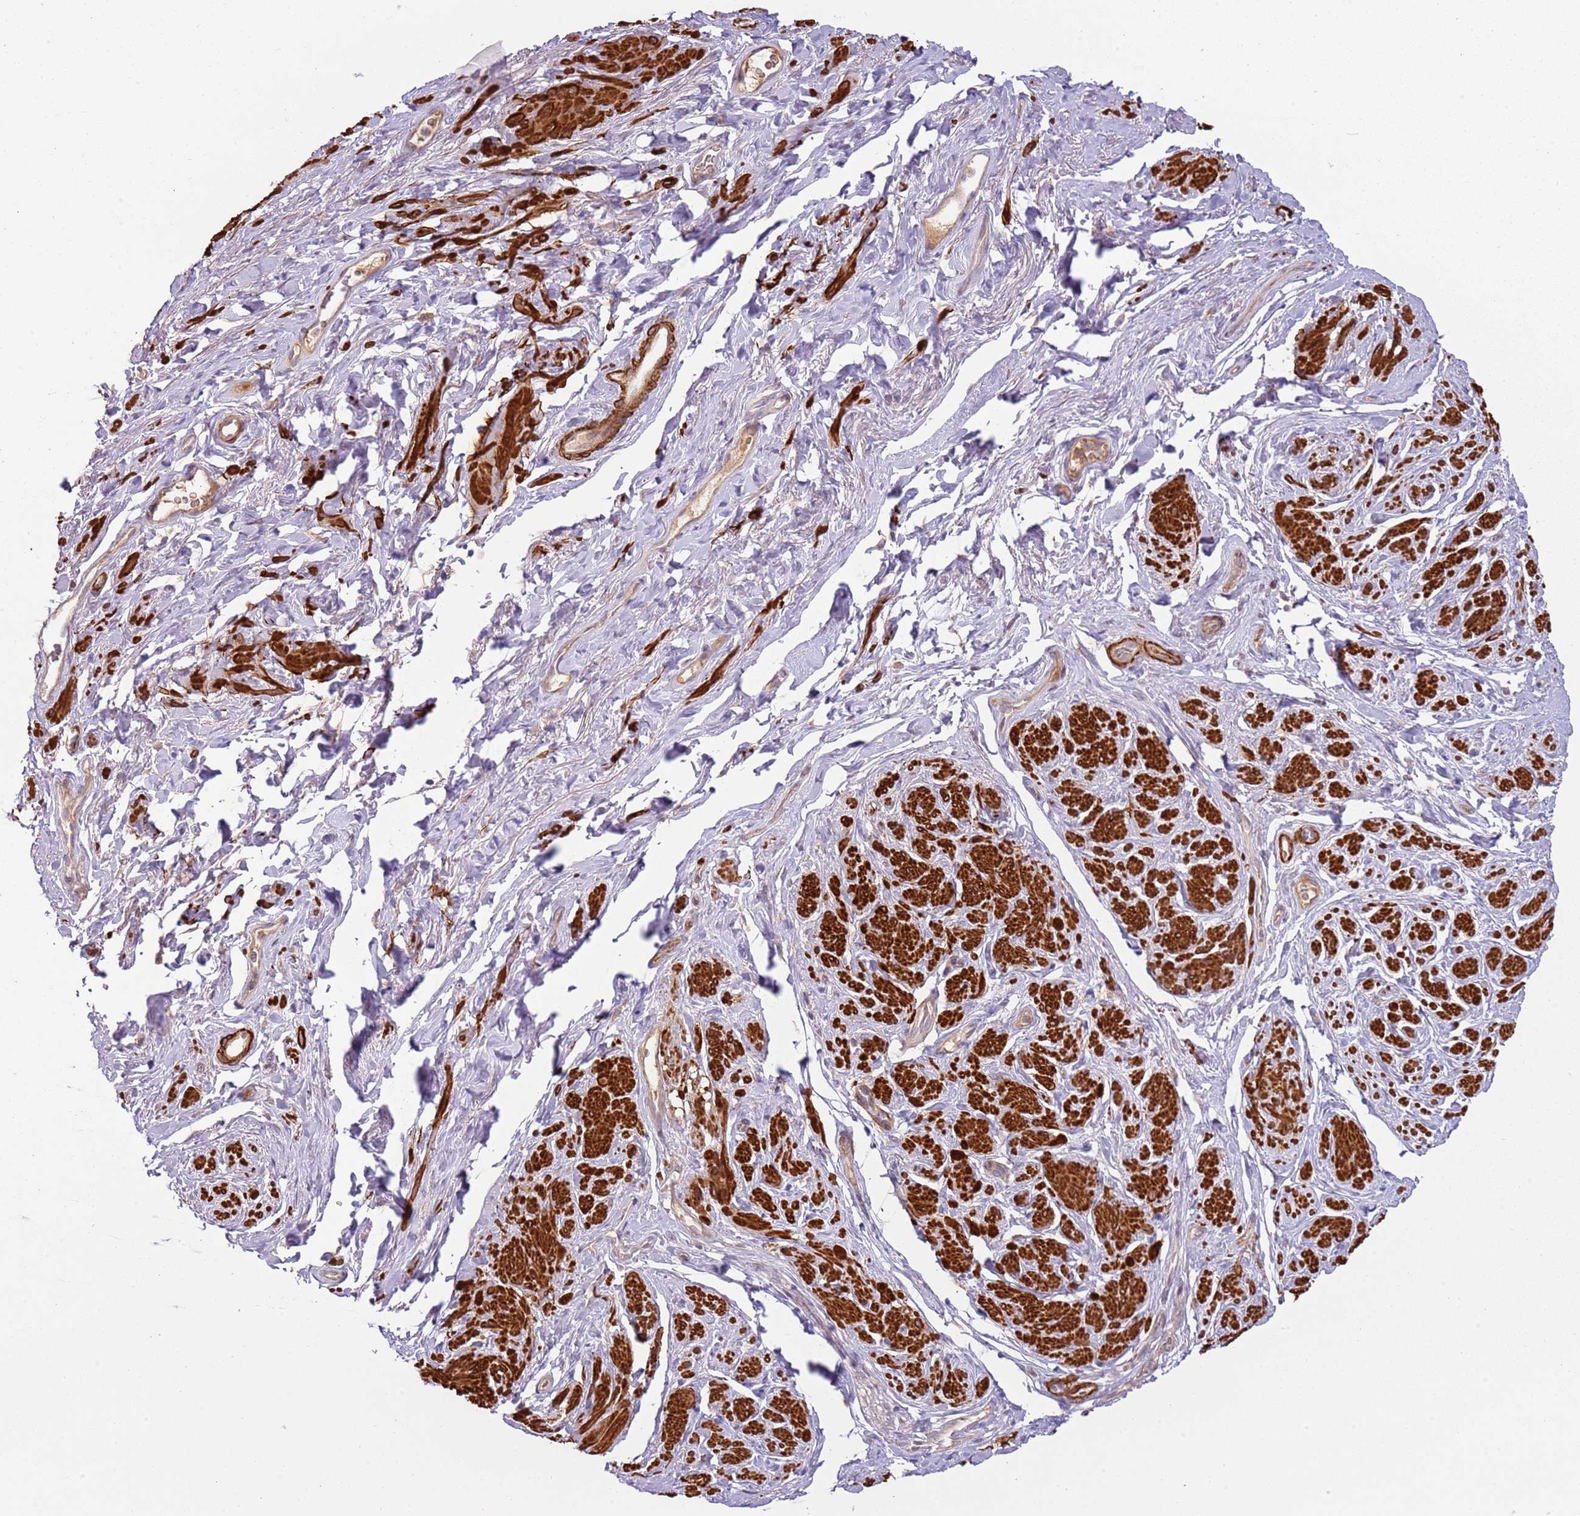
{"staining": {"intensity": "strong", "quantity": "25%-75%", "location": "cytoplasmic/membranous"}, "tissue": "smooth muscle", "cell_type": "Smooth muscle cells", "image_type": "normal", "snomed": [{"axis": "morphology", "description": "Normal tissue, NOS"}, {"axis": "topography", "description": "Smooth muscle"}, {"axis": "topography", "description": "Peripheral nerve tissue"}], "caption": "DAB (3,3'-diaminobenzidine) immunohistochemical staining of benign human smooth muscle shows strong cytoplasmic/membranous protein staining in approximately 25%-75% of smooth muscle cells. The staining was performed using DAB (3,3'-diaminobenzidine) to visualize the protein expression in brown, while the nuclei were stained in blue with hematoxylin (Magnification: 20x).", "gene": "RNF128", "patient": {"sex": "male", "age": 69}}